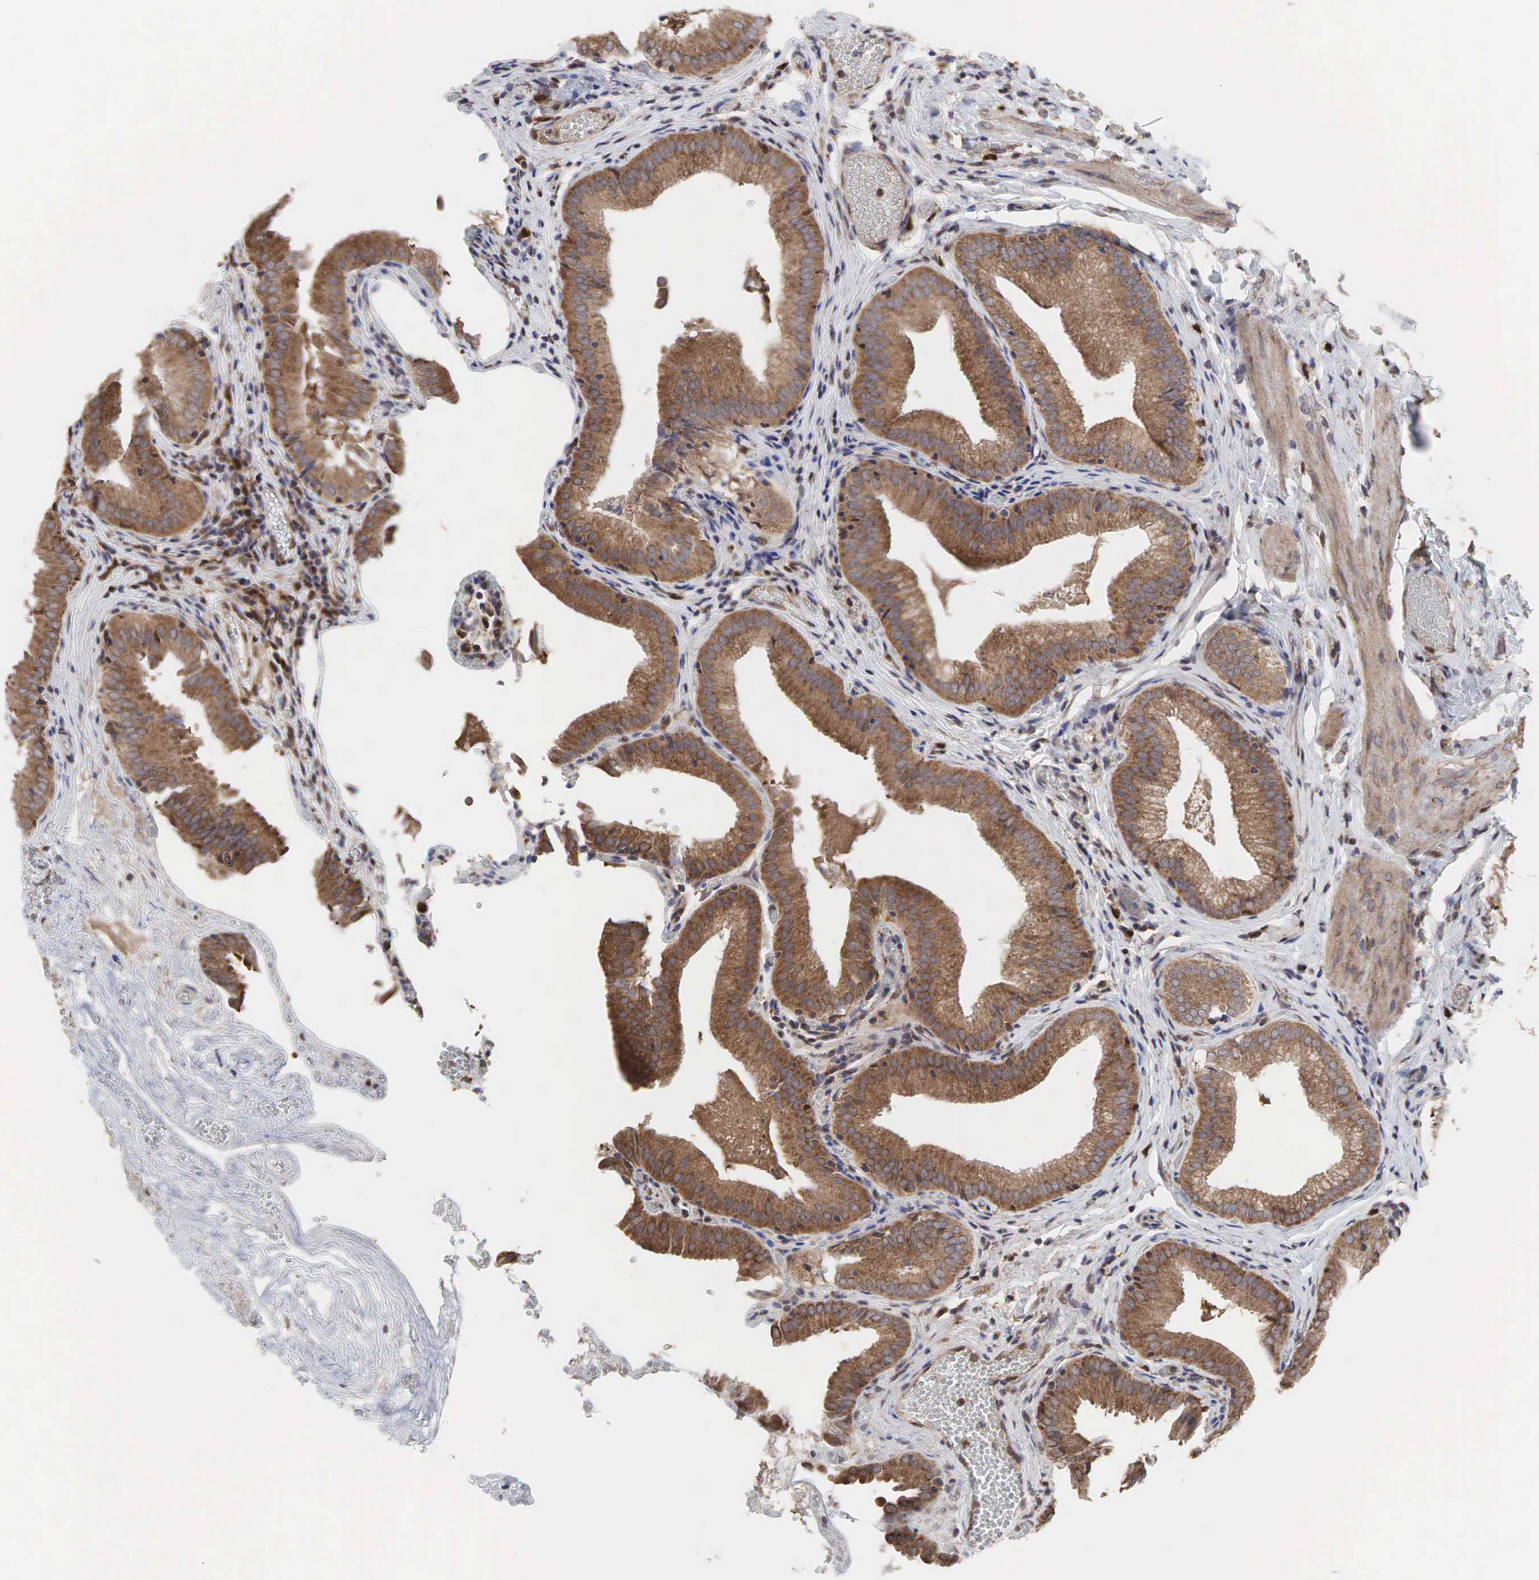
{"staining": {"intensity": "moderate", "quantity": ">75%", "location": "cytoplasmic/membranous"}, "tissue": "gallbladder", "cell_type": "Glandular cells", "image_type": "normal", "snomed": [{"axis": "morphology", "description": "Normal tissue, NOS"}, {"axis": "topography", "description": "Gallbladder"}], "caption": "A brown stain highlights moderate cytoplasmic/membranous staining of a protein in glandular cells of unremarkable gallbladder. The protein of interest is stained brown, and the nuclei are stained in blue (DAB IHC with brightfield microscopy, high magnification).", "gene": "PABPC5", "patient": {"sex": "female", "age": 44}}